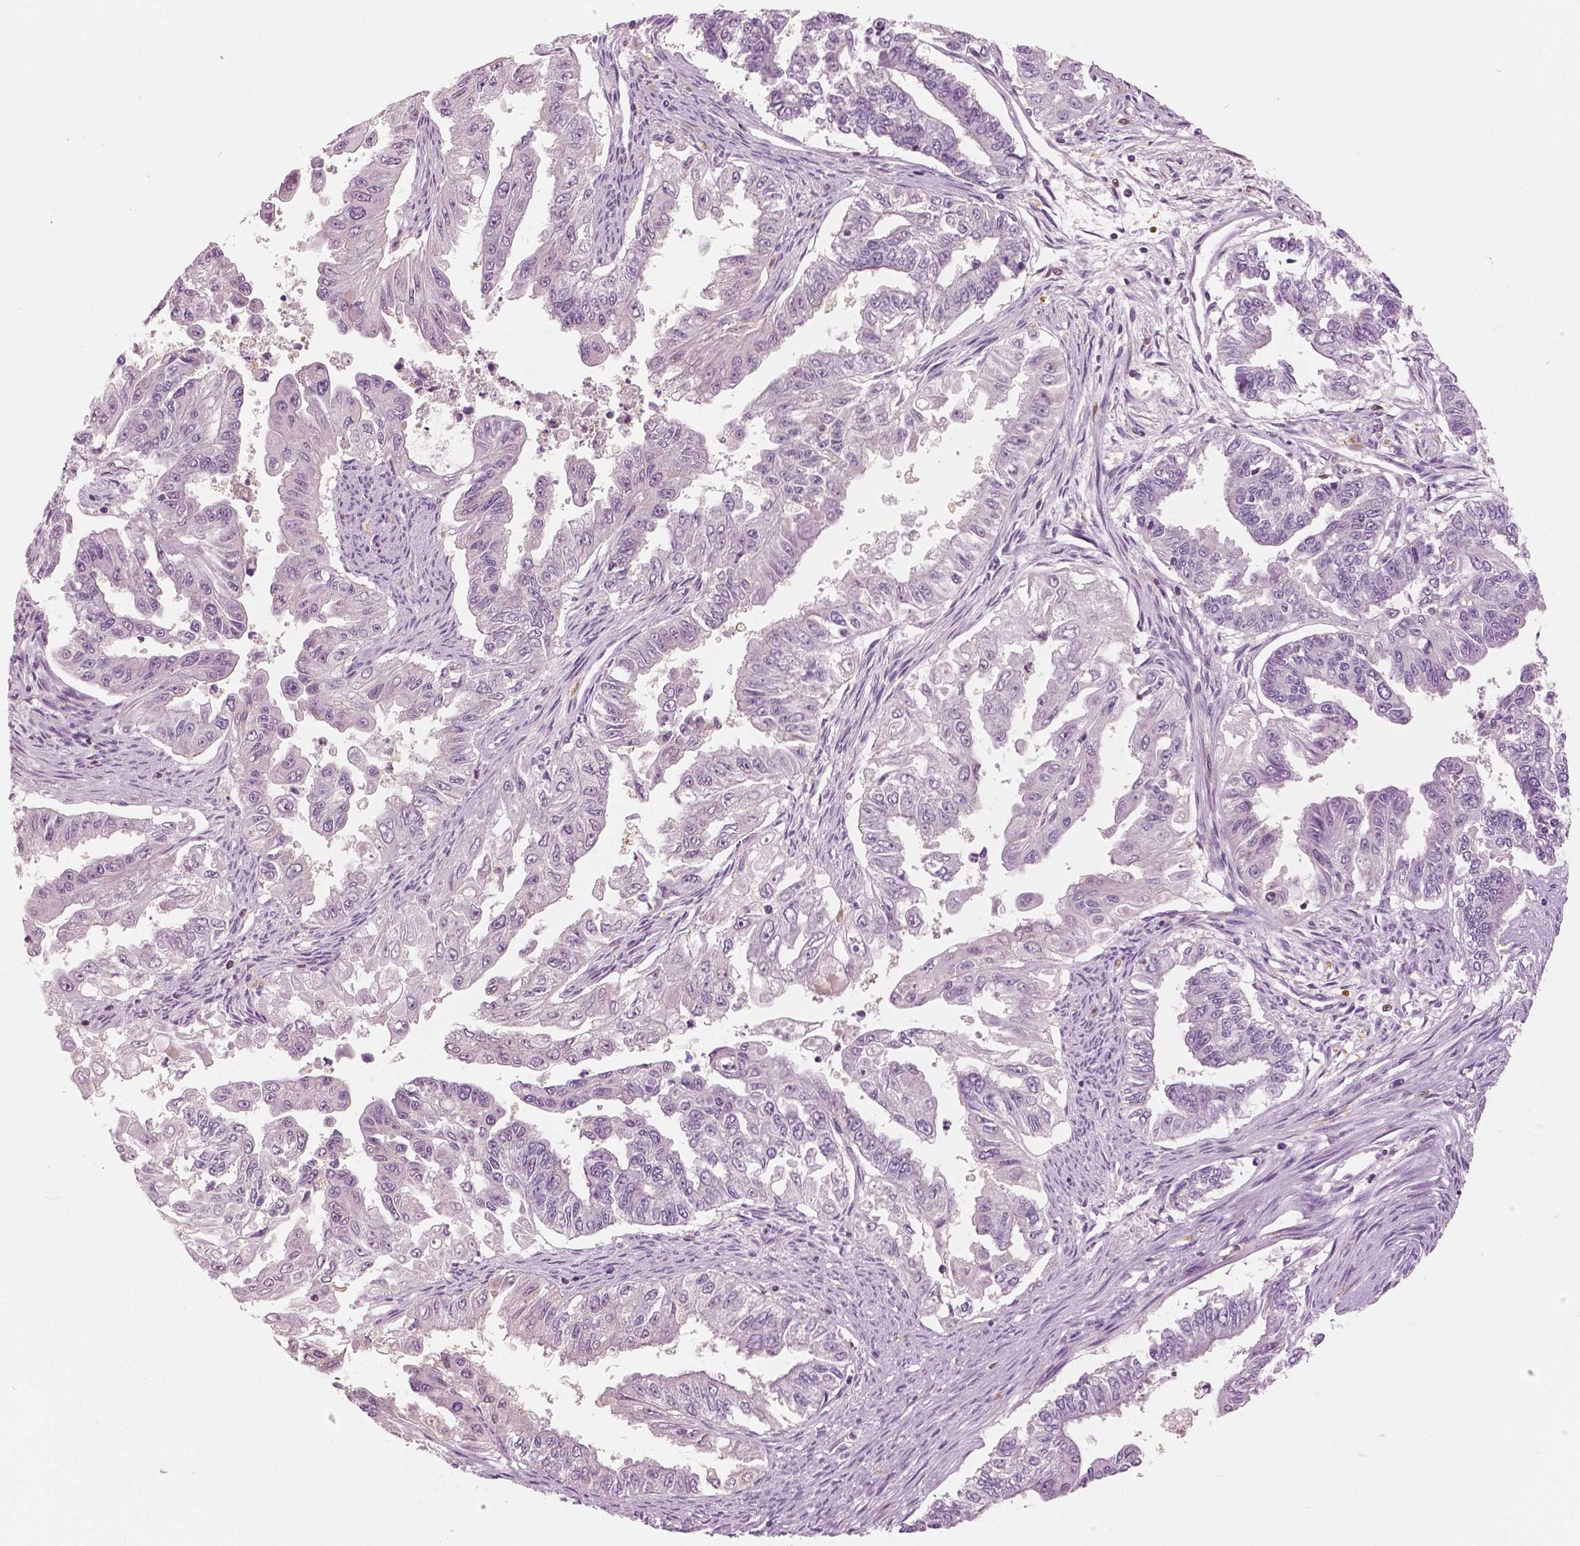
{"staining": {"intensity": "negative", "quantity": "none", "location": "none"}, "tissue": "endometrial cancer", "cell_type": "Tumor cells", "image_type": "cancer", "snomed": [{"axis": "morphology", "description": "Adenocarcinoma, NOS"}, {"axis": "topography", "description": "Uterus"}], "caption": "Immunohistochemical staining of endometrial cancer (adenocarcinoma) reveals no significant staining in tumor cells. (Stains: DAB (3,3'-diaminobenzidine) IHC with hematoxylin counter stain, Microscopy: brightfield microscopy at high magnification).", "gene": "GALM", "patient": {"sex": "female", "age": 59}}